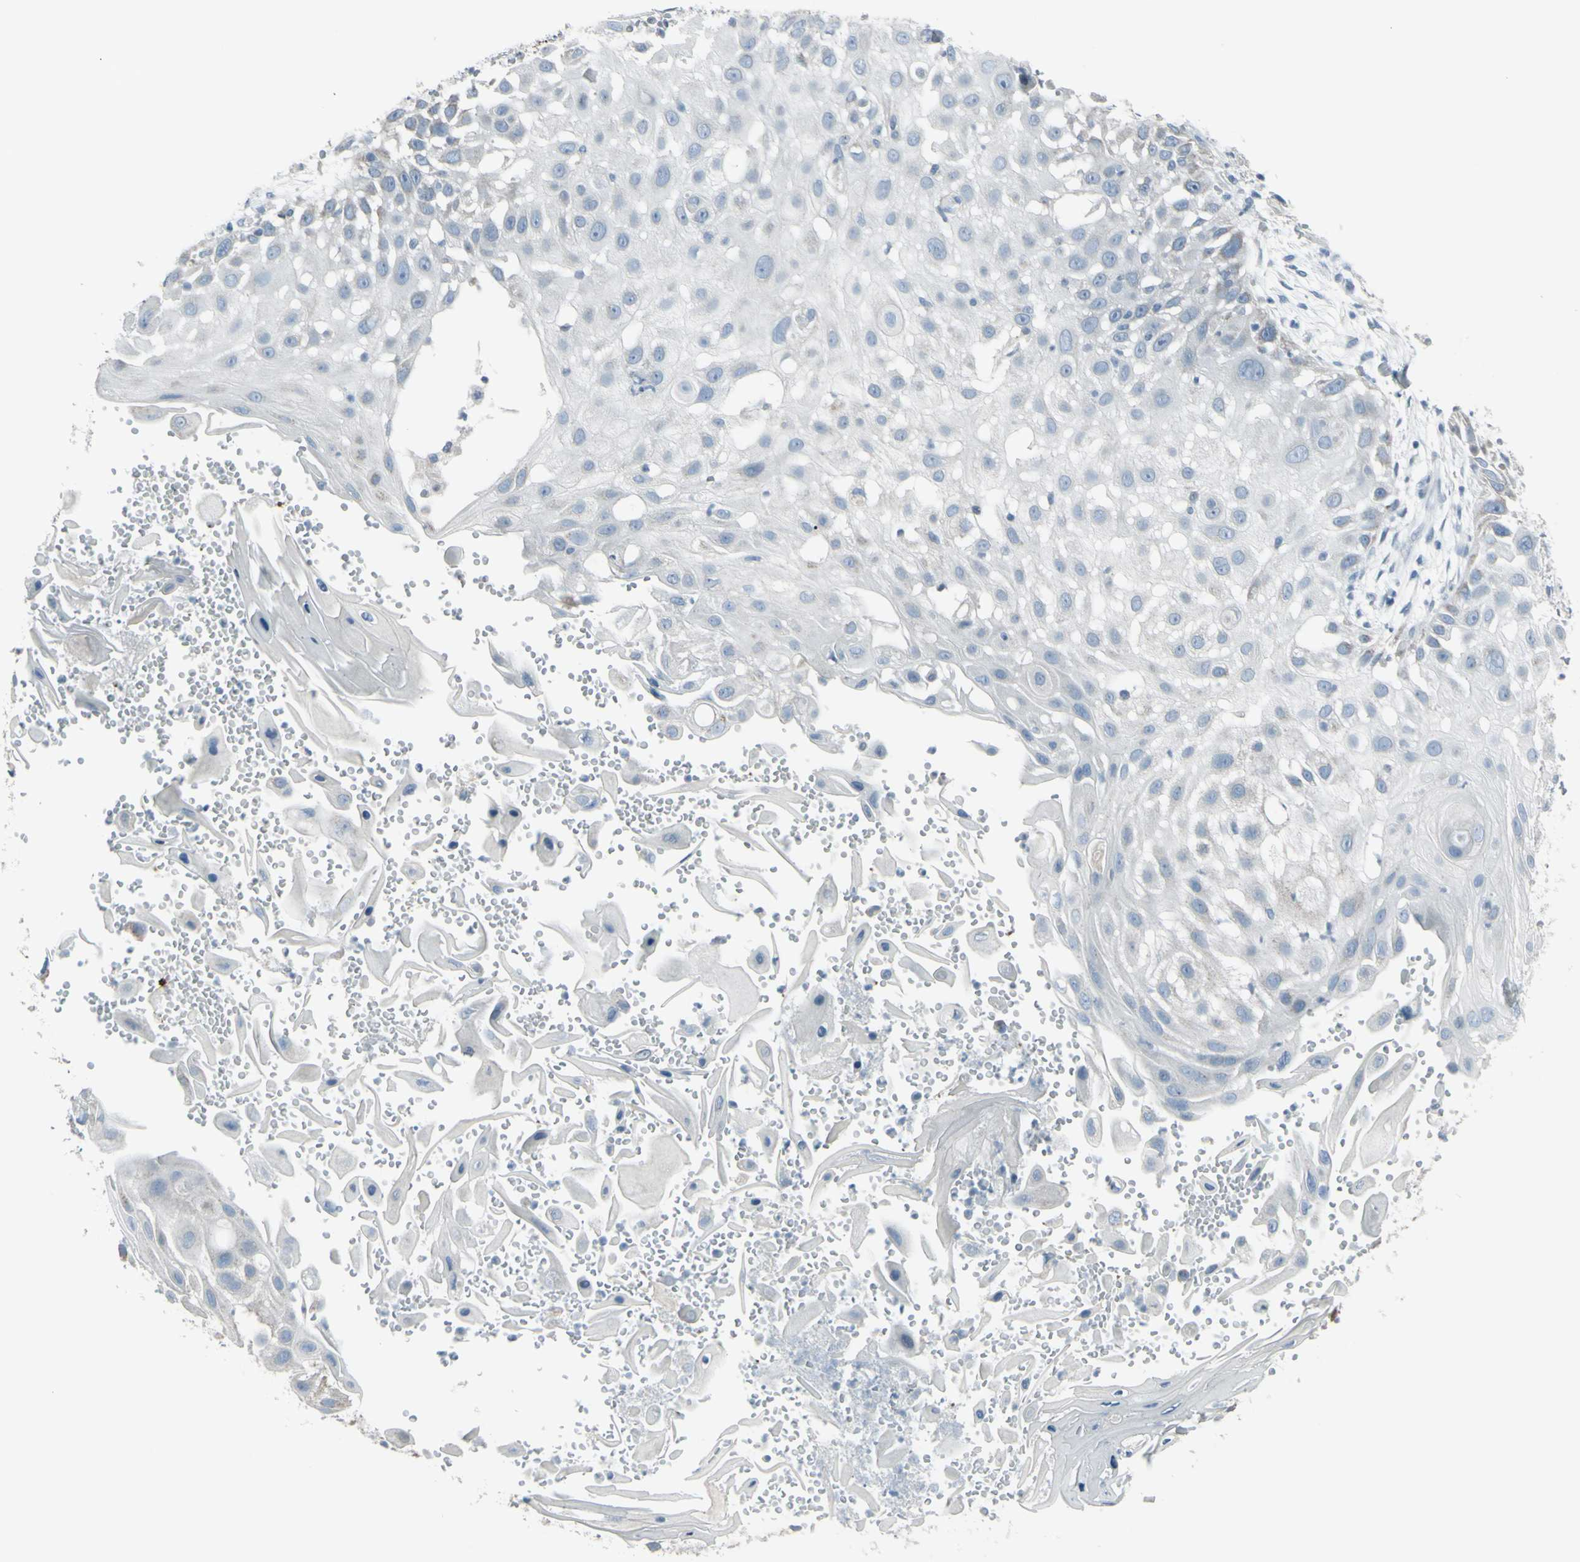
{"staining": {"intensity": "negative", "quantity": "none", "location": "none"}, "tissue": "skin cancer", "cell_type": "Tumor cells", "image_type": "cancer", "snomed": [{"axis": "morphology", "description": "Squamous cell carcinoma, NOS"}, {"axis": "topography", "description": "Skin"}], "caption": "DAB (3,3'-diaminobenzidine) immunohistochemical staining of human skin squamous cell carcinoma exhibits no significant staining in tumor cells. (IHC, brightfield microscopy, high magnification).", "gene": "CD79B", "patient": {"sex": "female", "age": 44}}